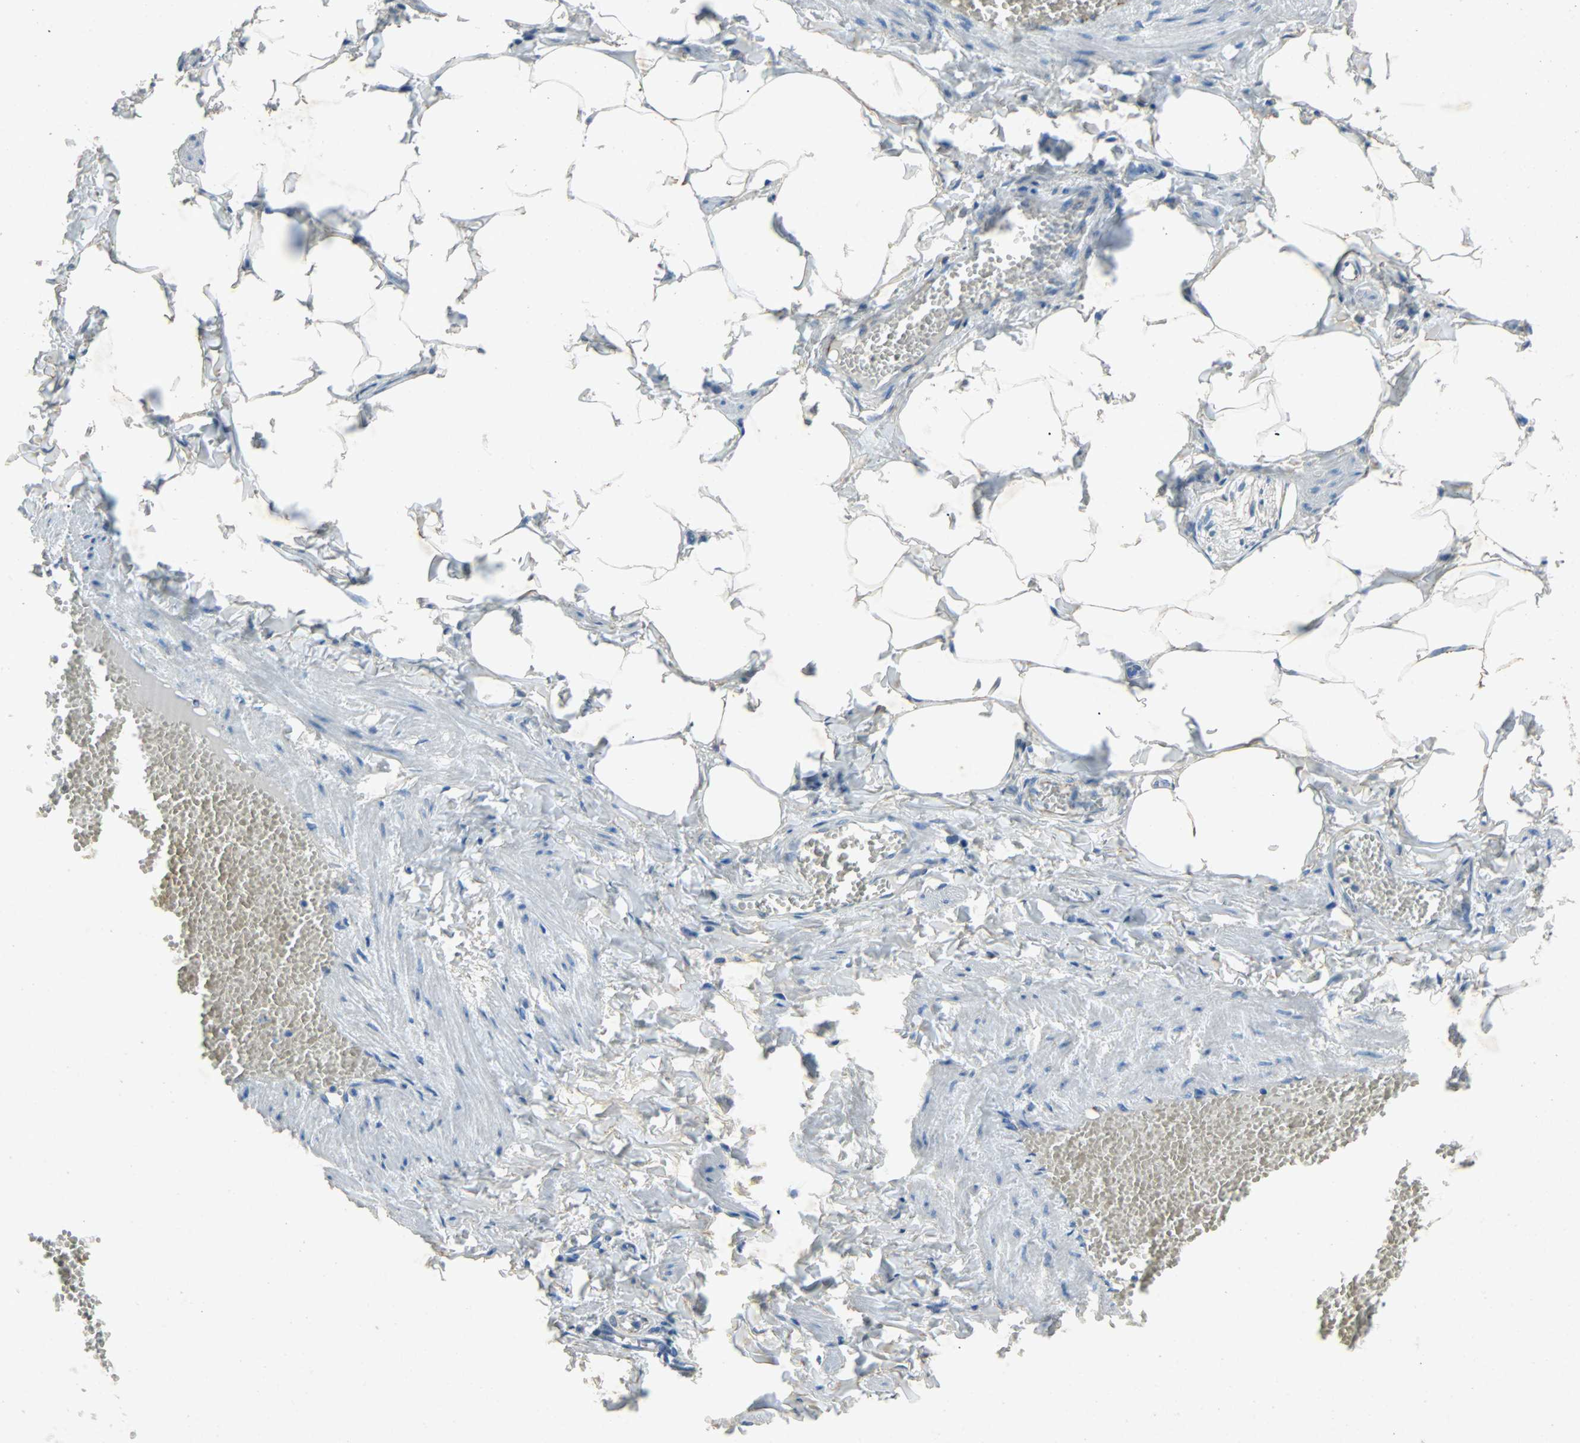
{"staining": {"intensity": "negative", "quantity": "none", "location": "none"}, "tissue": "adipose tissue", "cell_type": "Adipocytes", "image_type": "normal", "snomed": [{"axis": "morphology", "description": "Normal tissue, NOS"}, {"axis": "topography", "description": "Vascular tissue"}], "caption": "There is no significant positivity in adipocytes of adipose tissue. (DAB immunohistochemistry visualized using brightfield microscopy, high magnification).", "gene": "PCDHB2", "patient": {"sex": "male", "age": 41}}